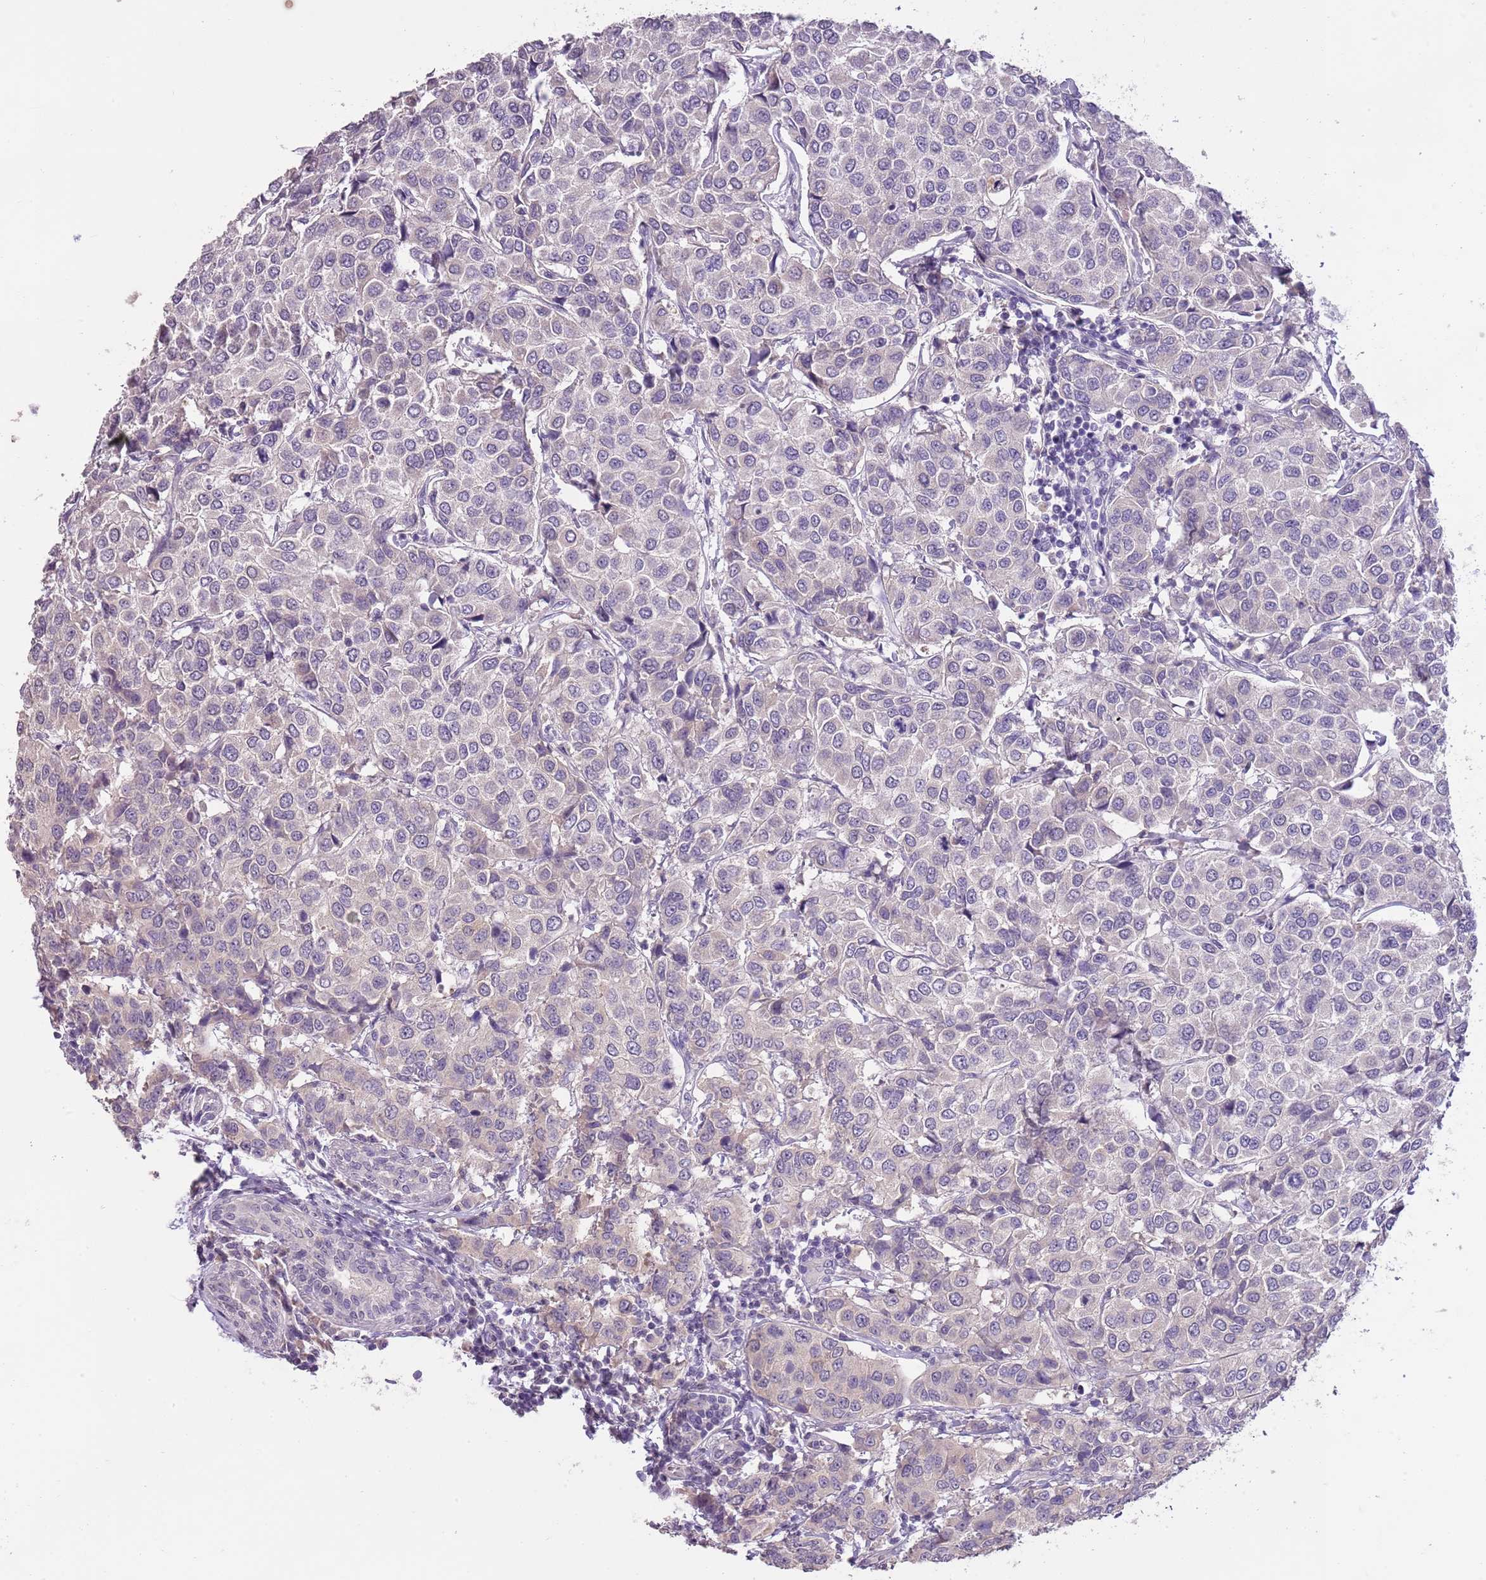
{"staining": {"intensity": "negative", "quantity": "none", "location": "none"}, "tissue": "breast cancer", "cell_type": "Tumor cells", "image_type": "cancer", "snomed": [{"axis": "morphology", "description": "Duct carcinoma"}, {"axis": "topography", "description": "Breast"}], "caption": "Immunohistochemistry micrograph of neoplastic tissue: breast cancer stained with DAB (3,3'-diaminobenzidine) reveals no significant protein positivity in tumor cells.", "gene": "SLC35E3", "patient": {"sex": "female", "age": 55}}